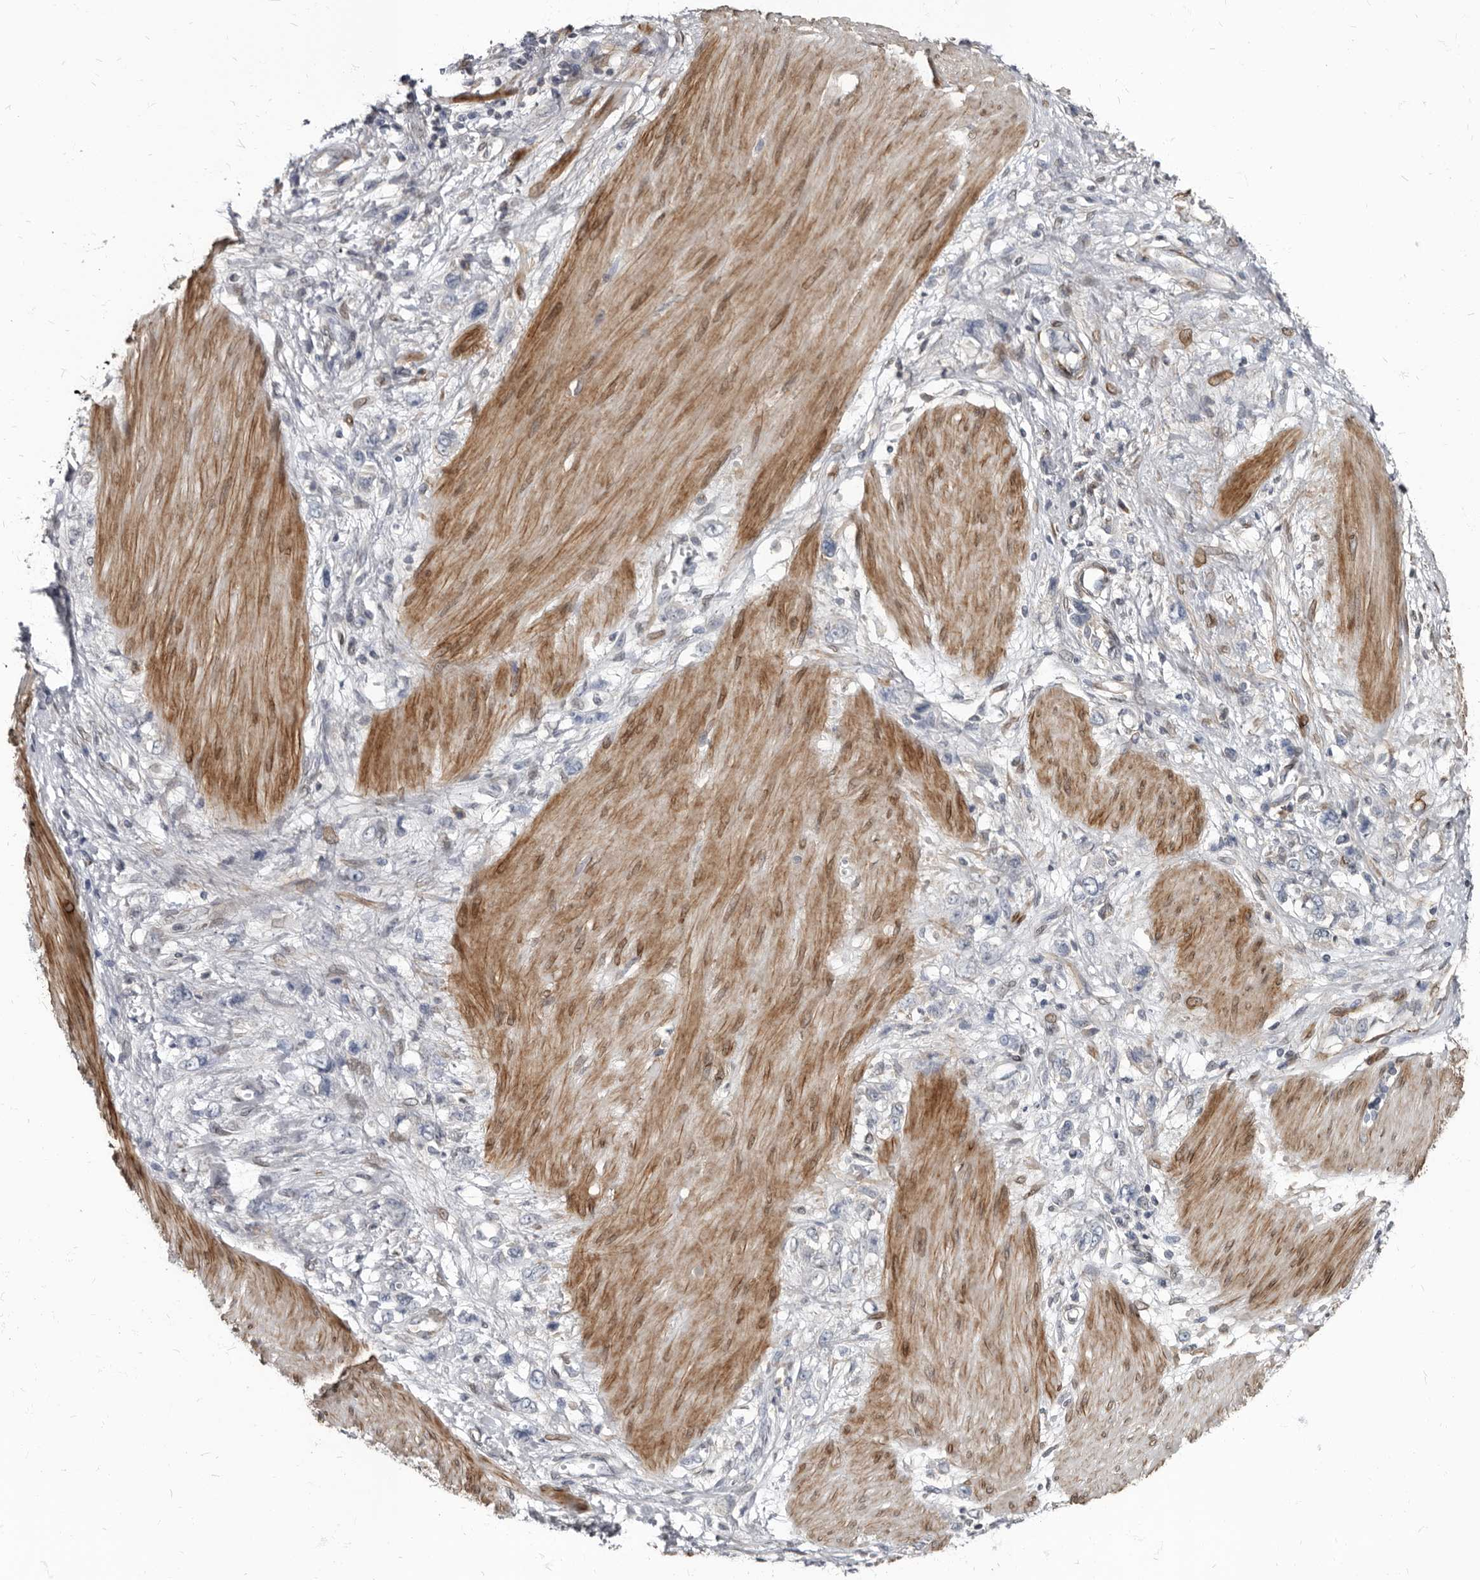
{"staining": {"intensity": "negative", "quantity": "none", "location": "none"}, "tissue": "stomach cancer", "cell_type": "Tumor cells", "image_type": "cancer", "snomed": [{"axis": "morphology", "description": "Adenocarcinoma, NOS"}, {"axis": "topography", "description": "Stomach"}], "caption": "This histopathology image is of adenocarcinoma (stomach) stained with immunohistochemistry (IHC) to label a protein in brown with the nuclei are counter-stained blue. There is no expression in tumor cells.", "gene": "MRGPRF", "patient": {"sex": "female", "age": 76}}